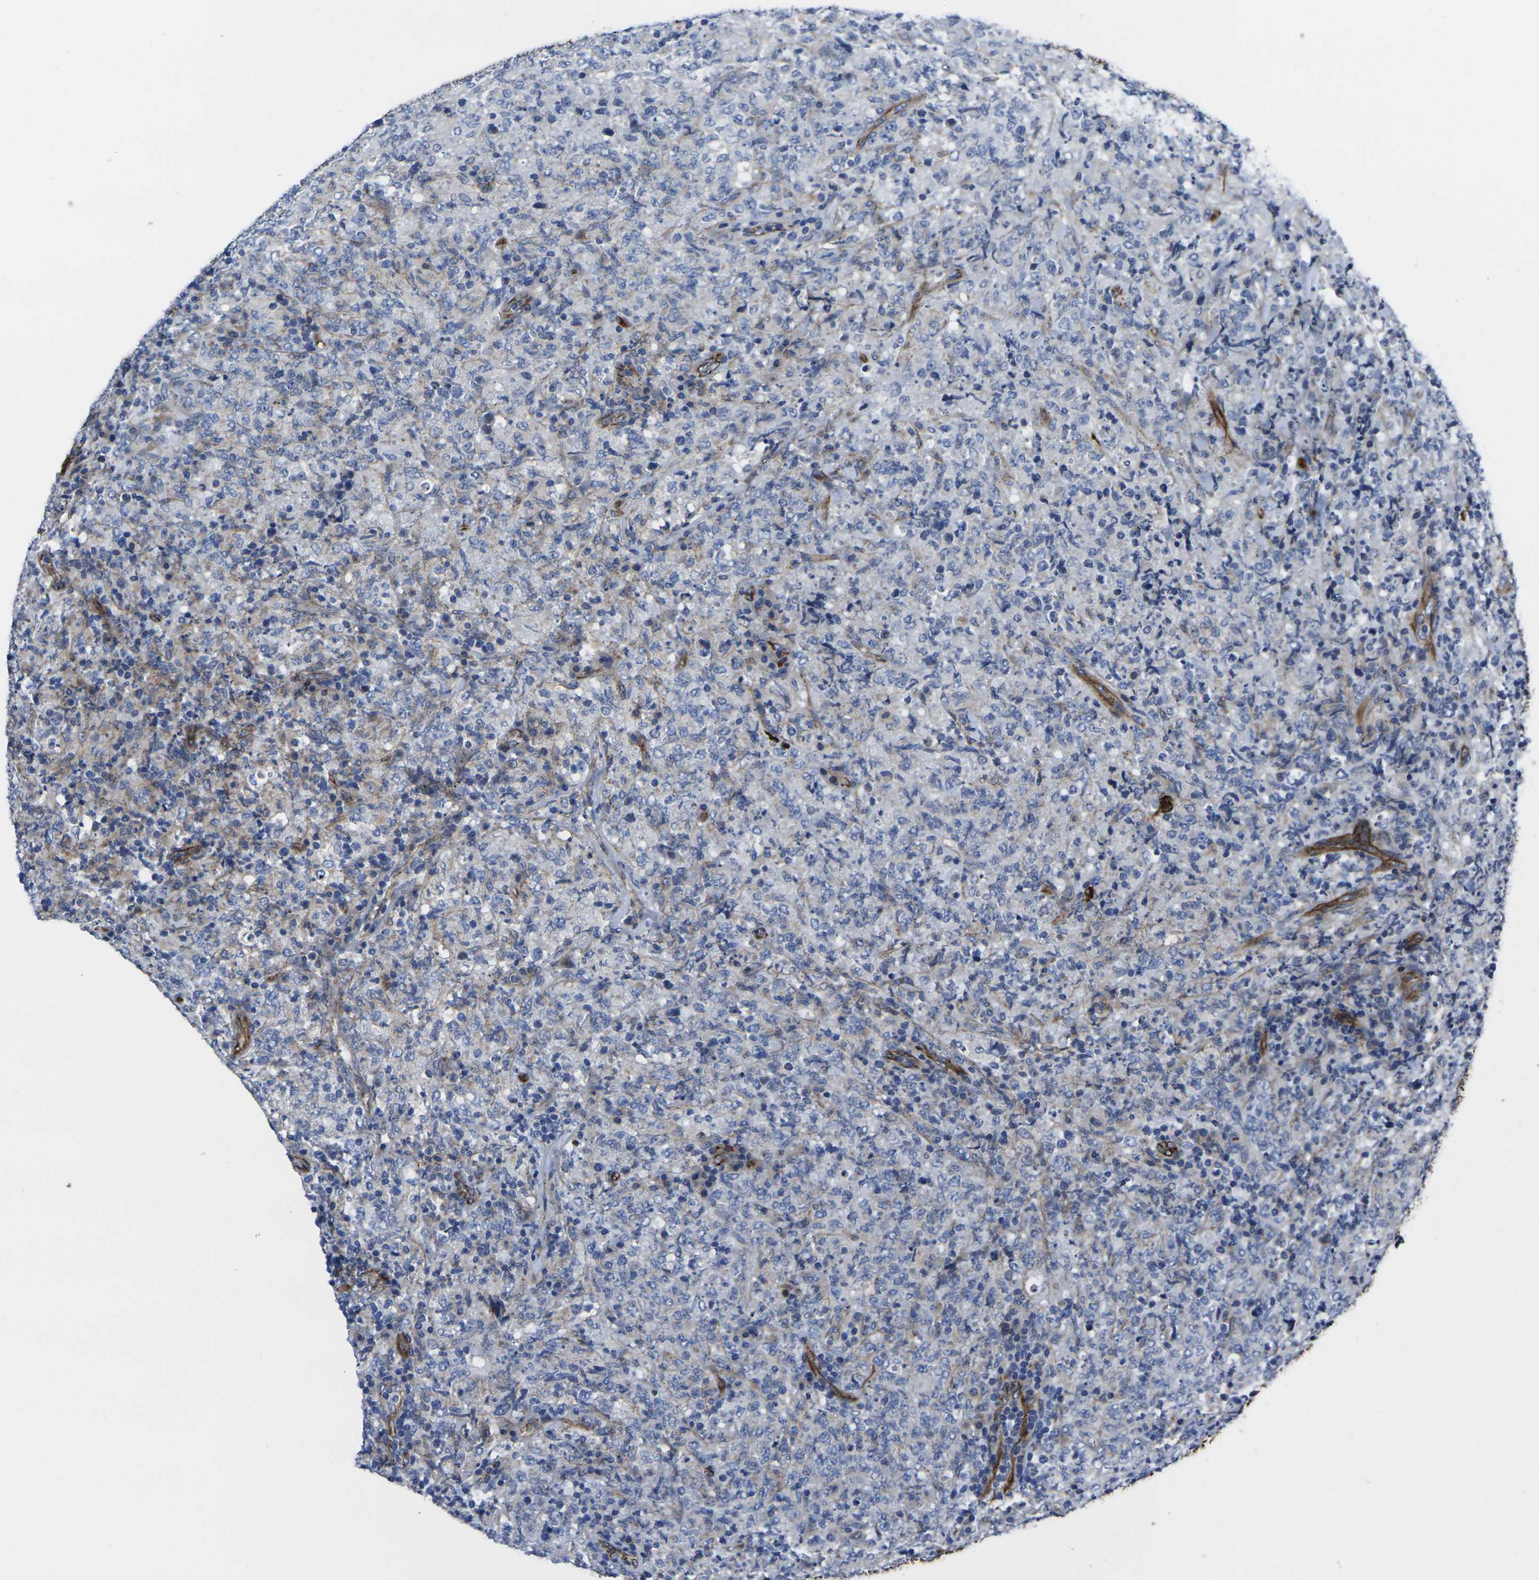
{"staining": {"intensity": "negative", "quantity": "none", "location": "none"}, "tissue": "lymphoma", "cell_type": "Tumor cells", "image_type": "cancer", "snomed": [{"axis": "morphology", "description": "Malignant lymphoma, non-Hodgkin's type, High grade"}, {"axis": "topography", "description": "Tonsil"}], "caption": "Protein analysis of malignant lymphoma, non-Hodgkin's type (high-grade) reveals no significant staining in tumor cells. (Stains: DAB (3,3'-diaminobenzidine) IHC with hematoxylin counter stain, Microscopy: brightfield microscopy at high magnification).", "gene": "NUMB", "patient": {"sex": "female", "age": 36}}